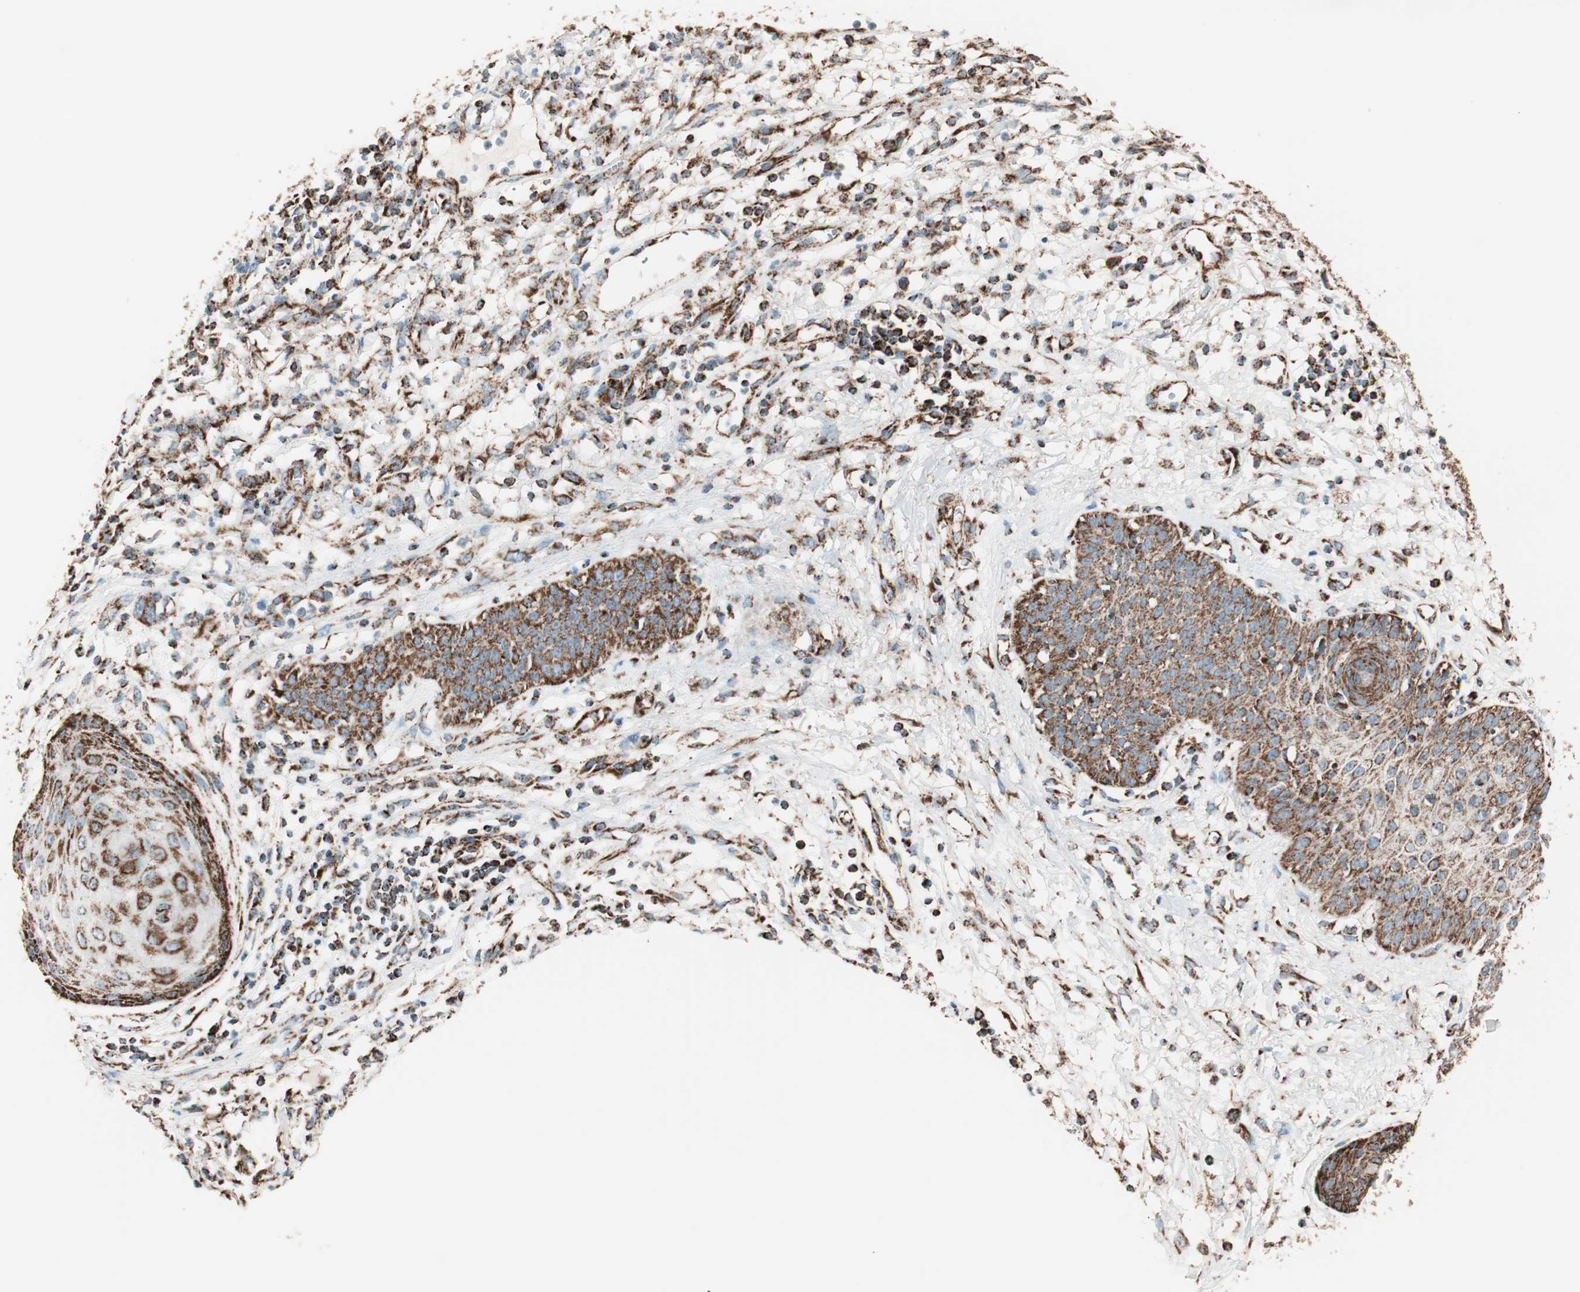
{"staining": {"intensity": "strong", "quantity": ">75%", "location": "cytoplasmic/membranous"}, "tissue": "skin cancer", "cell_type": "Tumor cells", "image_type": "cancer", "snomed": [{"axis": "morphology", "description": "Squamous cell carcinoma, NOS"}, {"axis": "topography", "description": "Skin"}], "caption": "Protein positivity by IHC shows strong cytoplasmic/membranous staining in about >75% of tumor cells in skin cancer.", "gene": "TOMM22", "patient": {"sex": "female", "age": 78}}